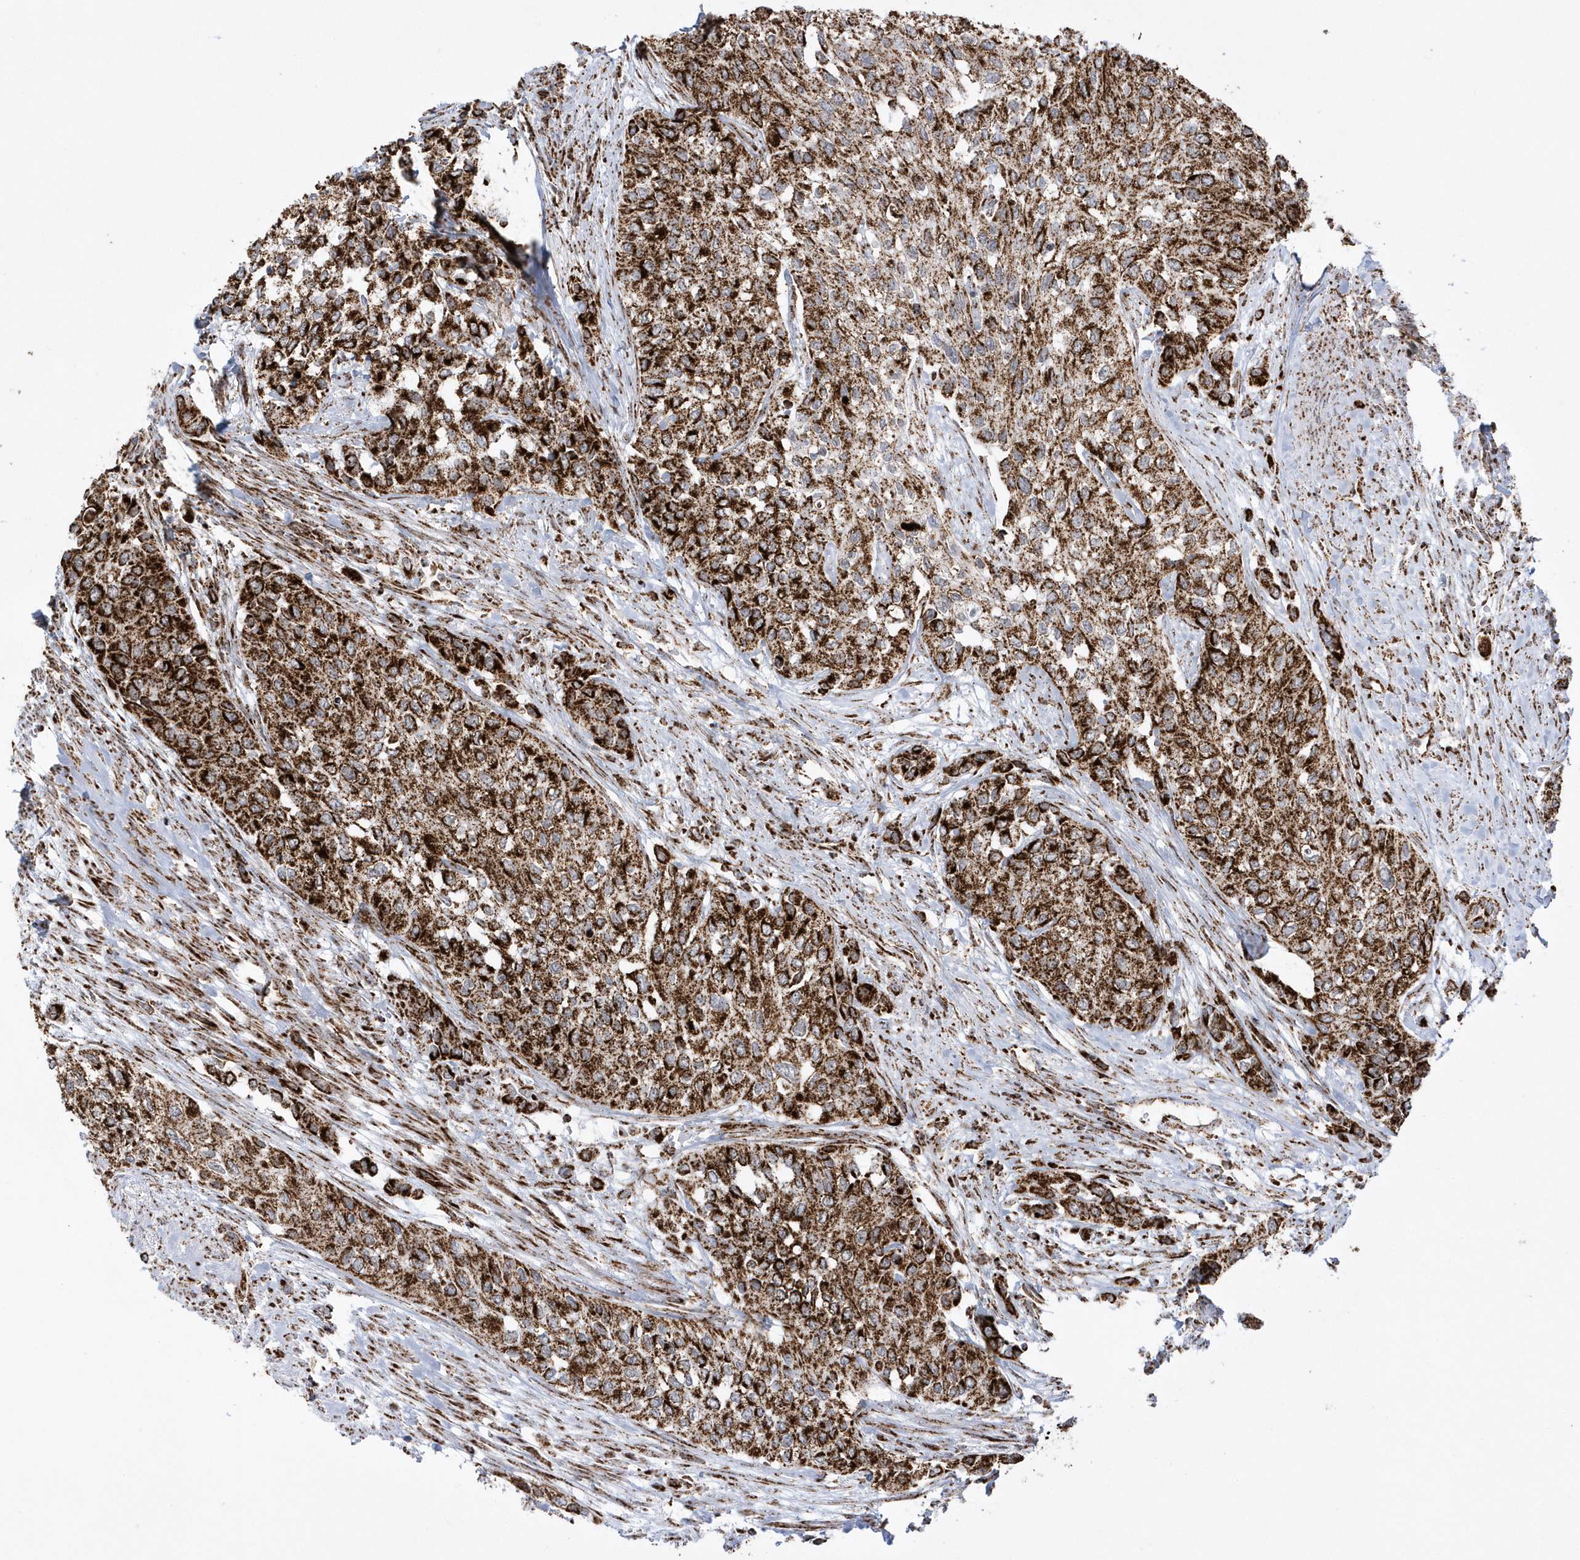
{"staining": {"intensity": "strong", "quantity": ">75%", "location": "cytoplasmic/membranous"}, "tissue": "urothelial cancer", "cell_type": "Tumor cells", "image_type": "cancer", "snomed": [{"axis": "morphology", "description": "Normal tissue, NOS"}, {"axis": "morphology", "description": "Urothelial carcinoma, High grade"}, {"axis": "topography", "description": "Vascular tissue"}, {"axis": "topography", "description": "Urinary bladder"}], "caption": "High-grade urothelial carcinoma tissue reveals strong cytoplasmic/membranous positivity in about >75% of tumor cells, visualized by immunohistochemistry. (DAB (3,3'-diaminobenzidine) = brown stain, brightfield microscopy at high magnification).", "gene": "CRY2", "patient": {"sex": "female", "age": 56}}